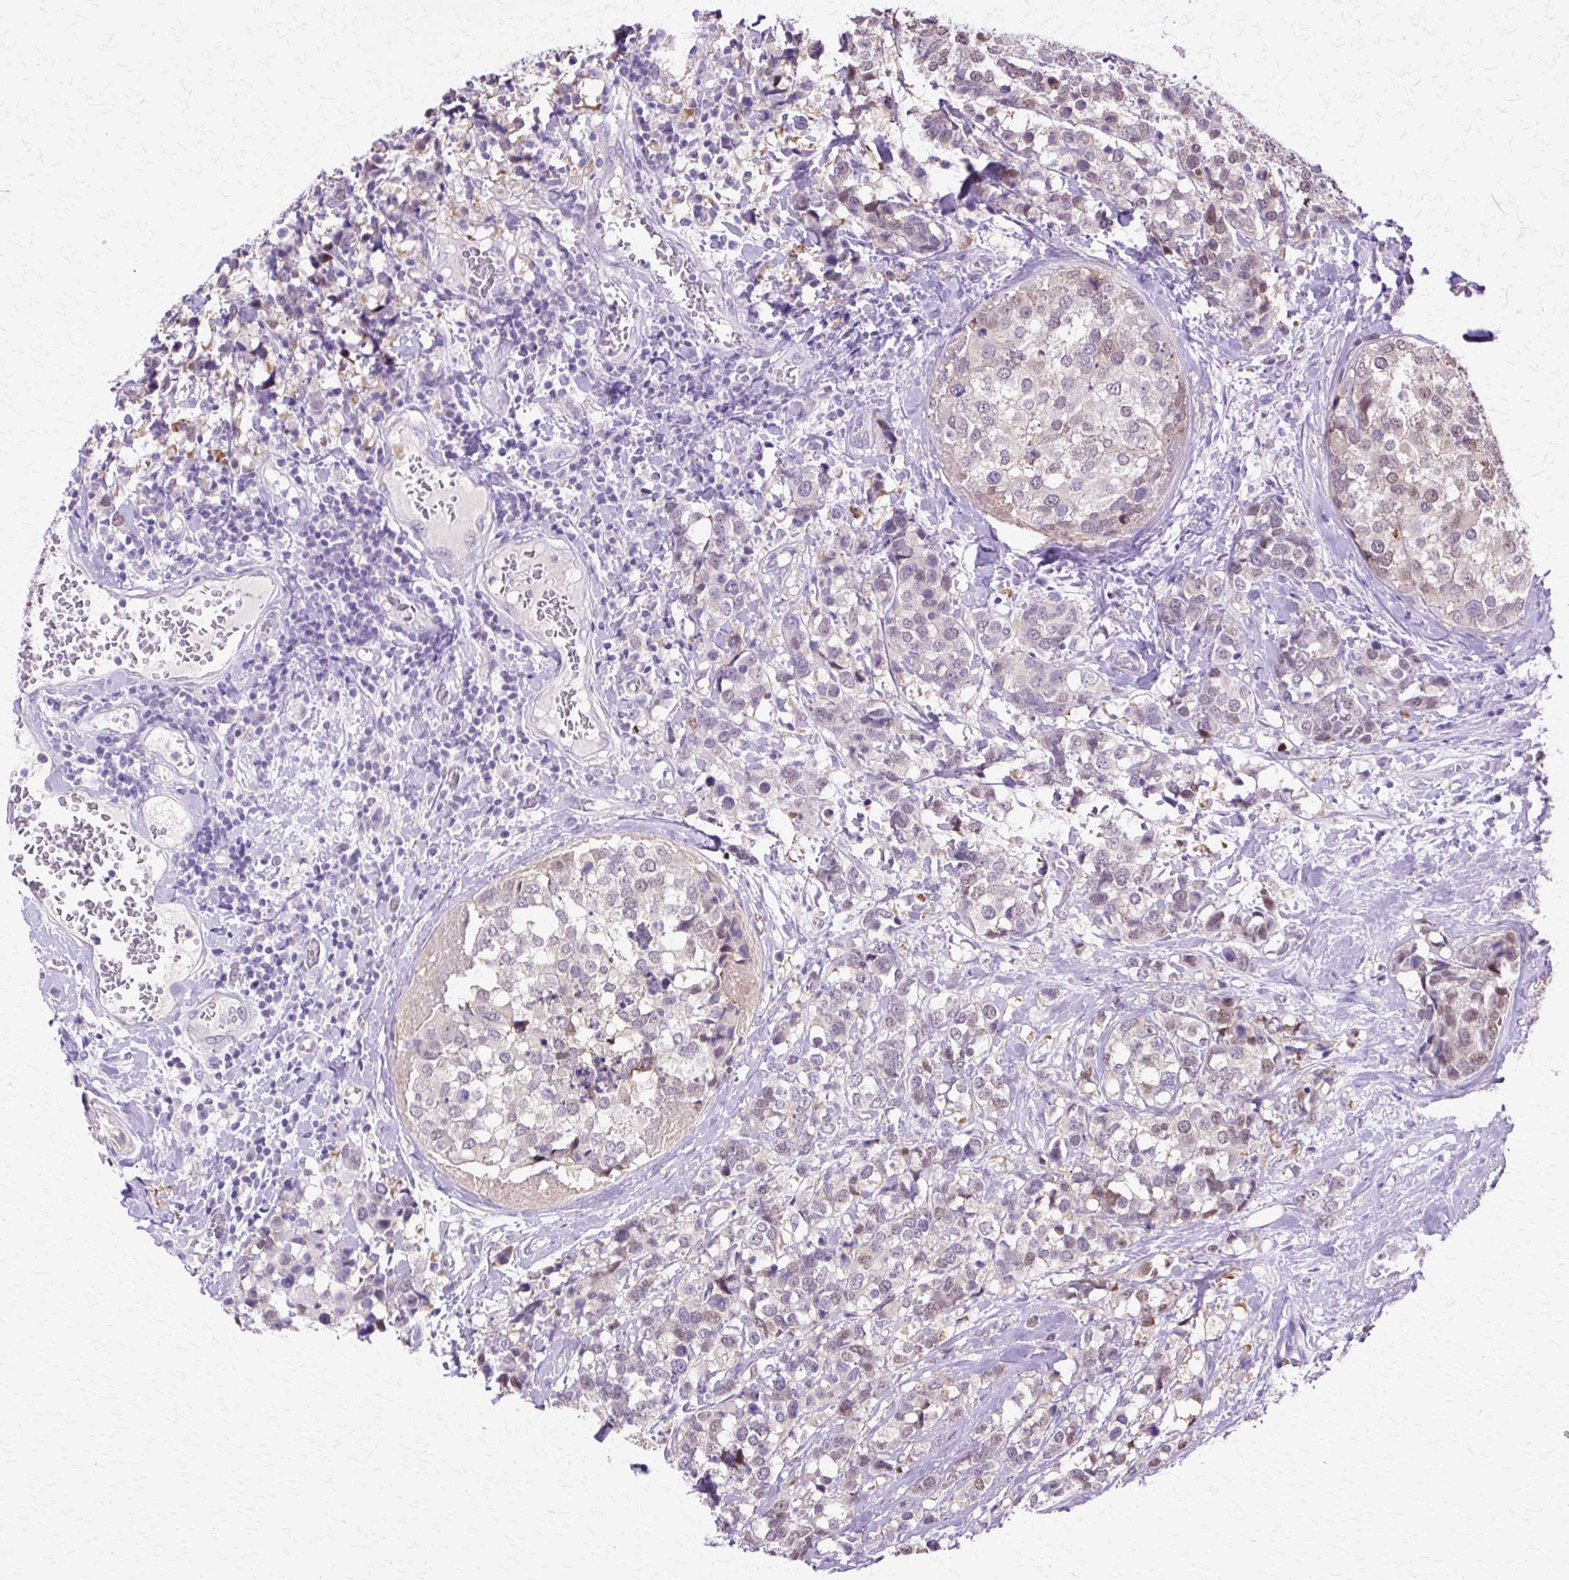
{"staining": {"intensity": "moderate", "quantity": "25%-75%", "location": "nuclear"}, "tissue": "breast cancer", "cell_type": "Tumor cells", "image_type": "cancer", "snomed": [{"axis": "morphology", "description": "Lobular carcinoma"}, {"axis": "topography", "description": "Breast"}], "caption": "An IHC histopathology image of tumor tissue is shown. Protein staining in brown shows moderate nuclear positivity in breast cancer (lobular carcinoma) within tumor cells. The staining was performed using DAB to visualize the protein expression in brown, while the nuclei were stained in blue with hematoxylin (Magnification: 20x).", "gene": "HSPA8", "patient": {"sex": "female", "age": 59}}